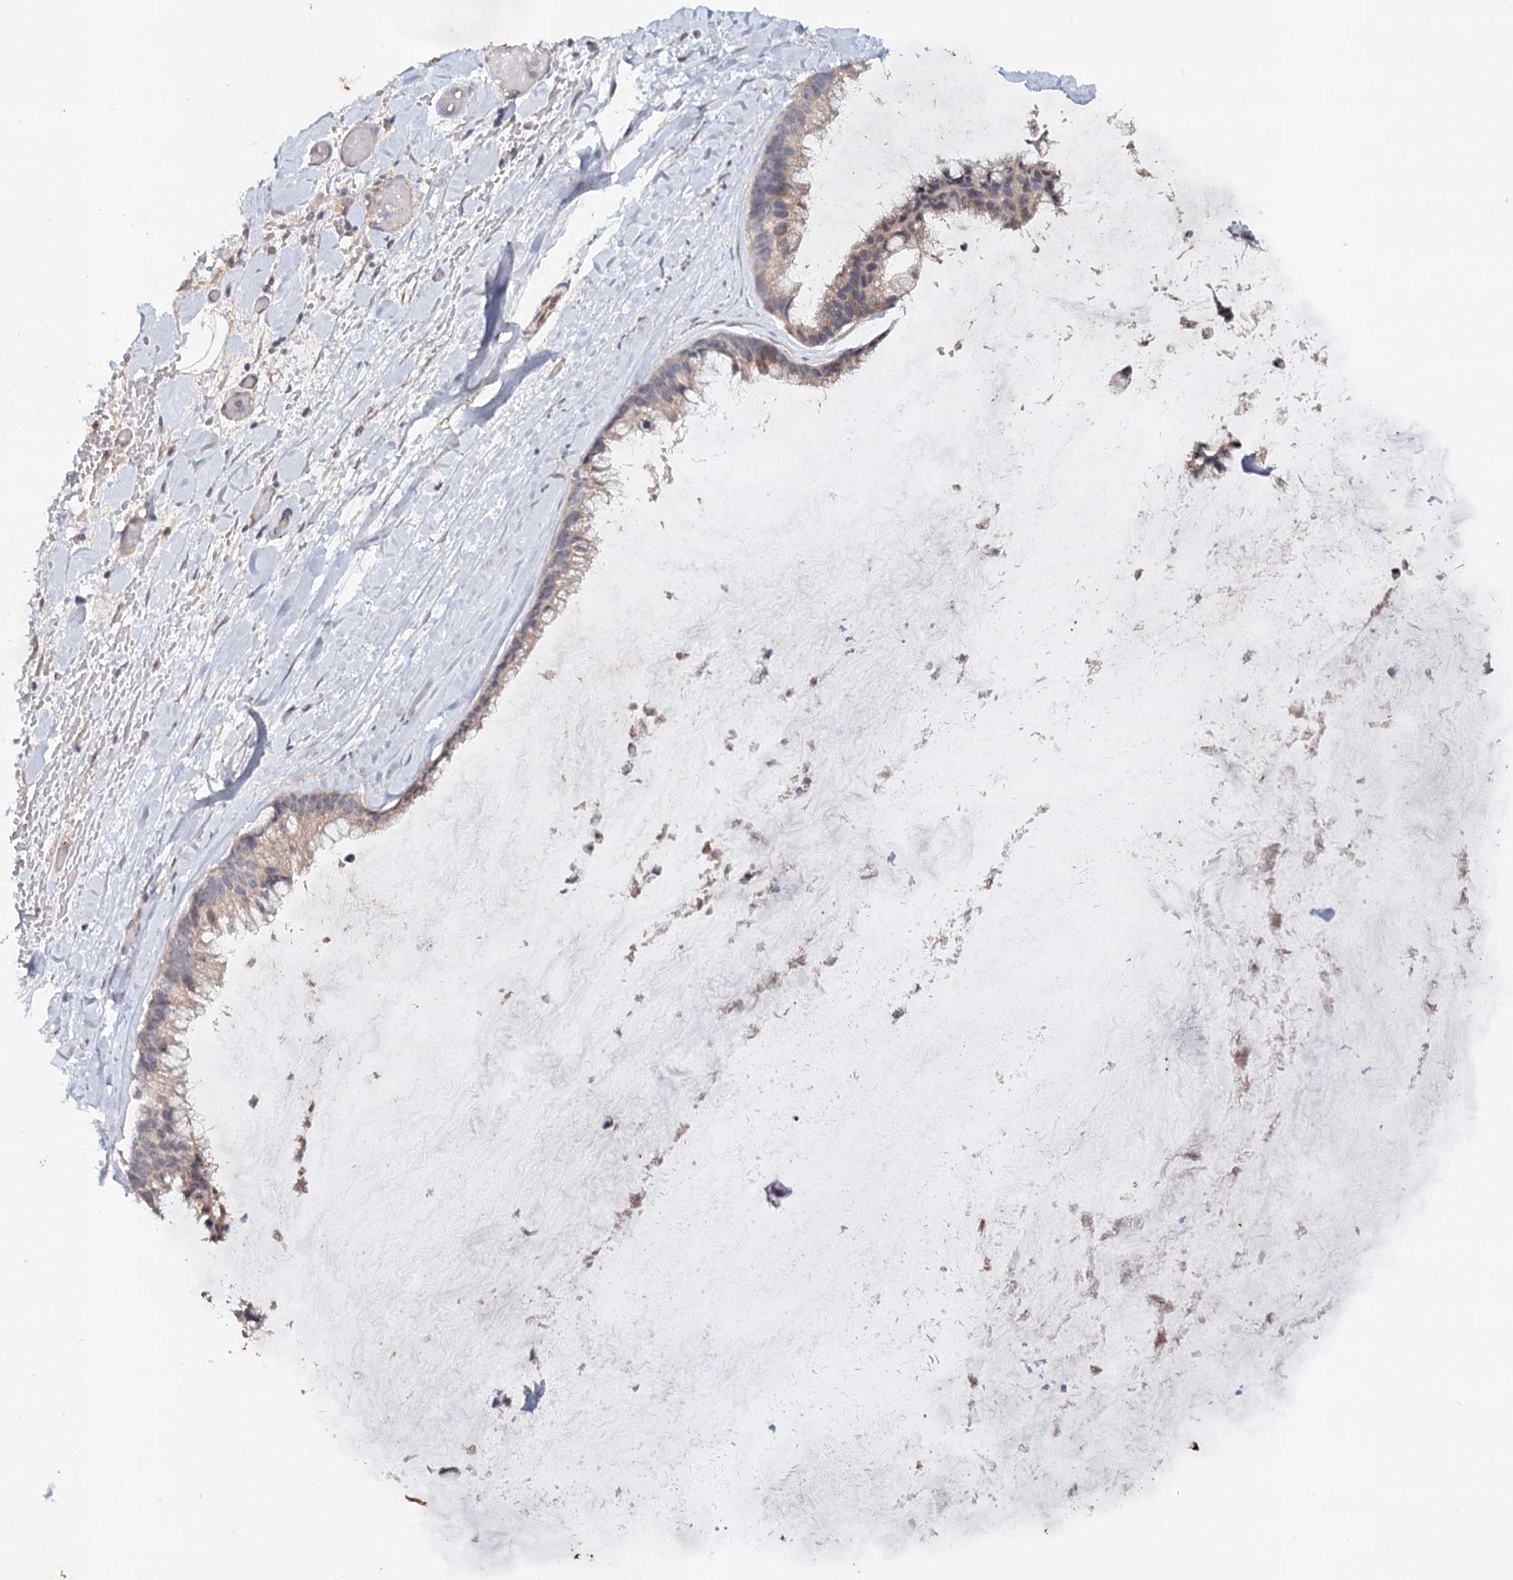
{"staining": {"intensity": "weak", "quantity": ">75%", "location": "cytoplasmic/membranous"}, "tissue": "ovarian cancer", "cell_type": "Tumor cells", "image_type": "cancer", "snomed": [{"axis": "morphology", "description": "Cystadenocarcinoma, mucinous, NOS"}, {"axis": "topography", "description": "Ovary"}], "caption": "This is an image of immunohistochemistry (IHC) staining of ovarian cancer (mucinous cystadenocarcinoma), which shows weak expression in the cytoplasmic/membranous of tumor cells.", "gene": "SYNPO", "patient": {"sex": "female", "age": 39}}